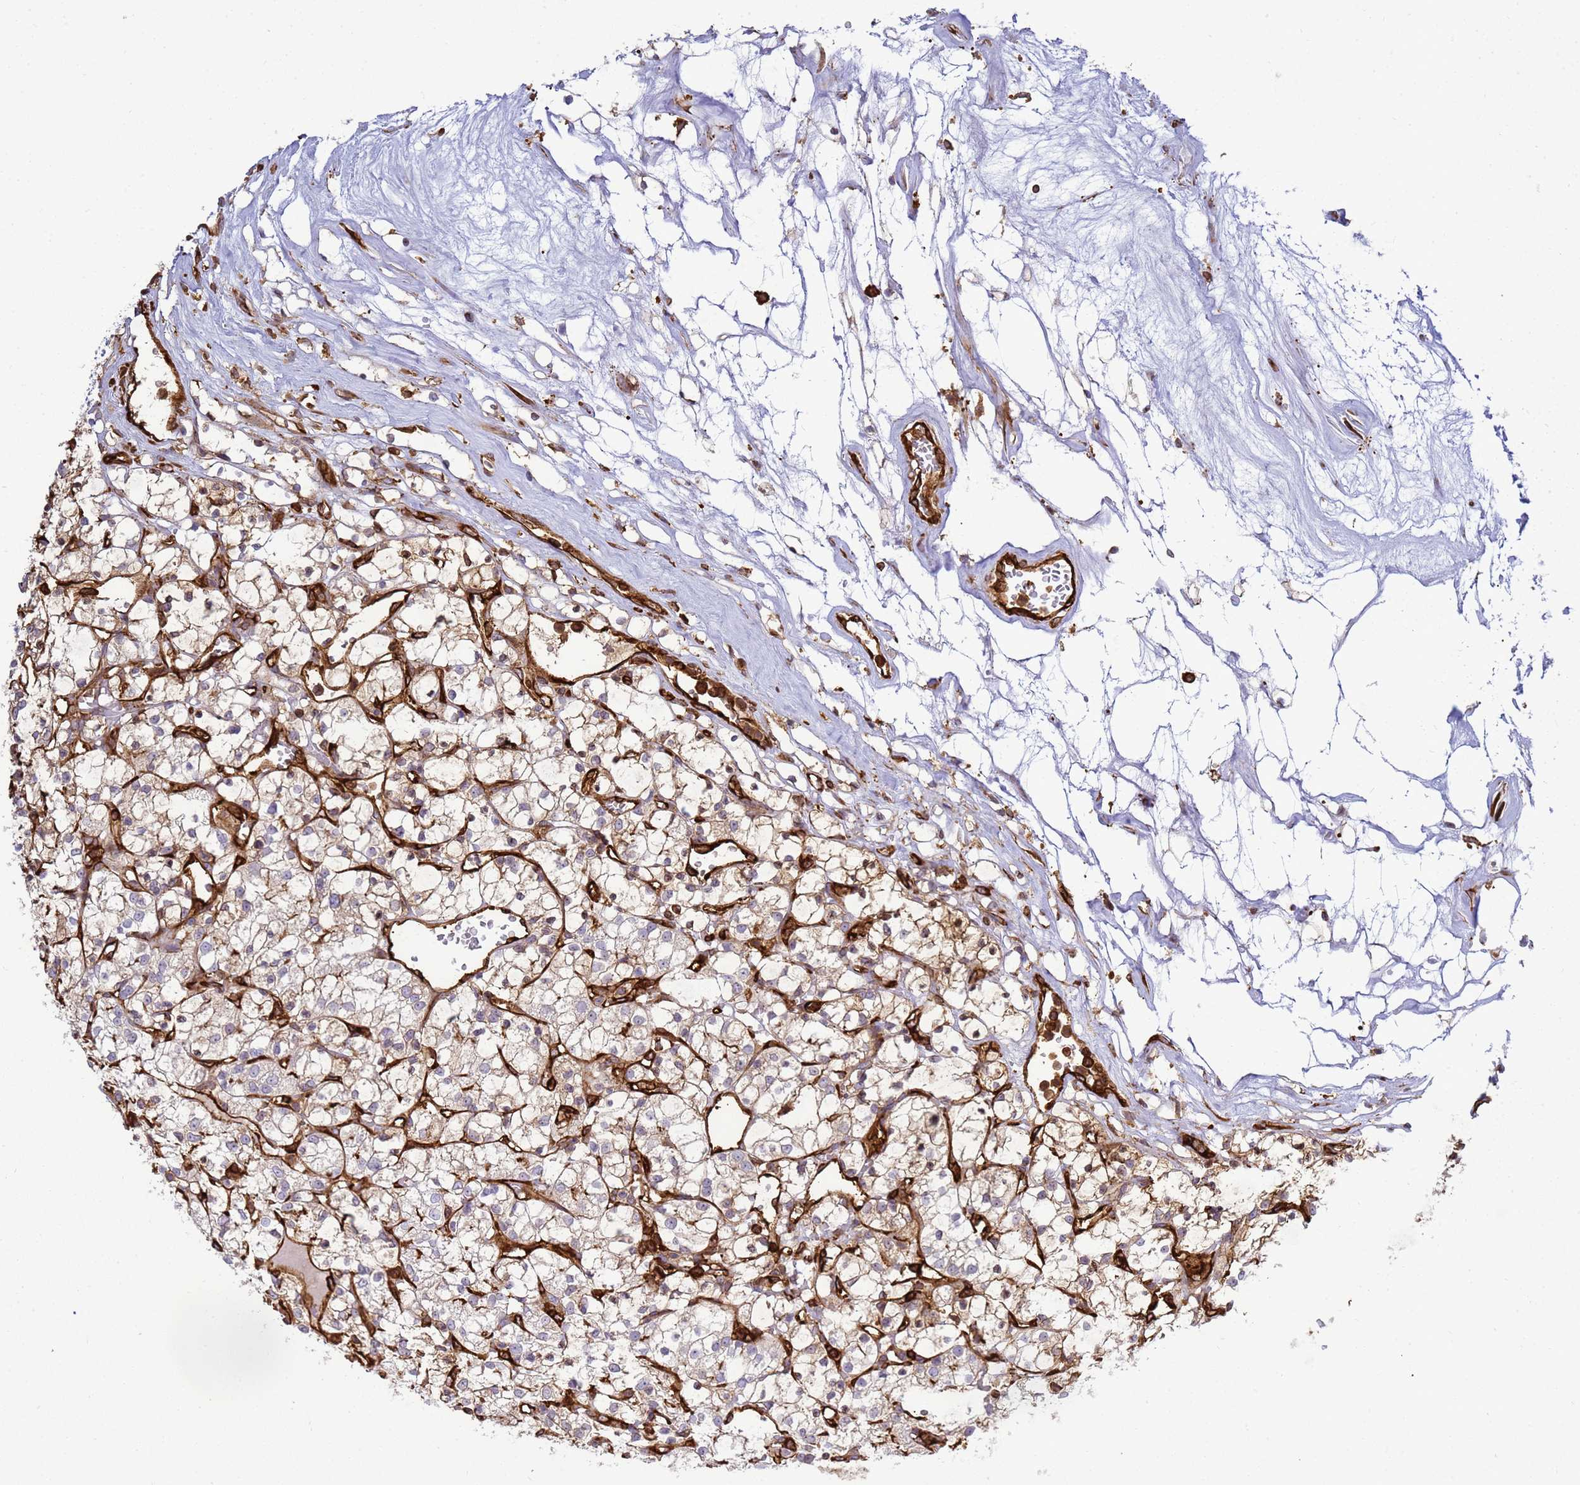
{"staining": {"intensity": "weak", "quantity": "25%-75%", "location": "cytoplasmic/membranous"}, "tissue": "renal cancer", "cell_type": "Tumor cells", "image_type": "cancer", "snomed": [{"axis": "morphology", "description": "Adenocarcinoma, NOS"}, {"axis": "topography", "description": "Kidney"}], "caption": "IHC (DAB (3,3'-diaminobenzidine)) staining of adenocarcinoma (renal) shows weak cytoplasmic/membranous protein positivity in about 25%-75% of tumor cells.", "gene": "ZBTB8OS", "patient": {"sex": "female", "age": 69}}